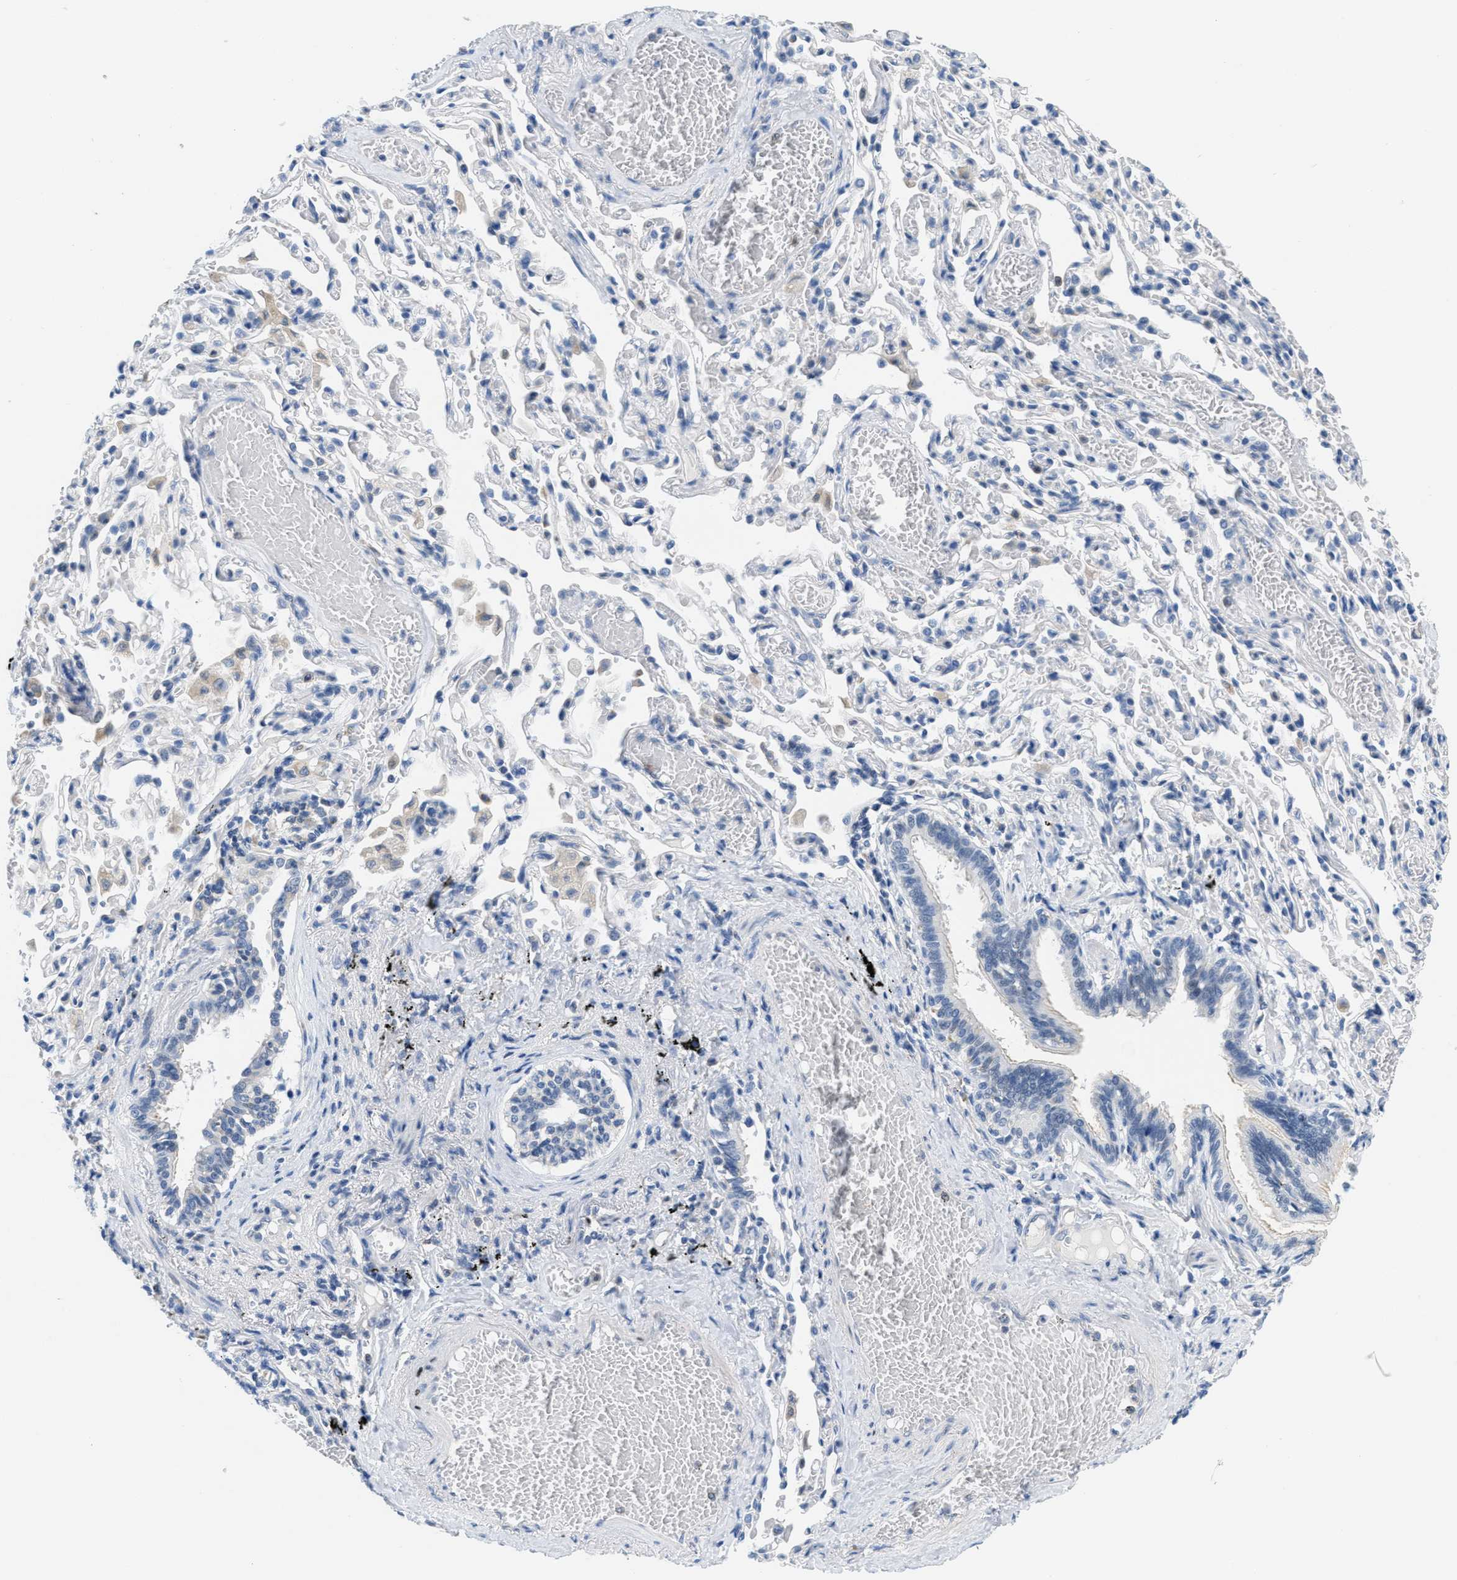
{"staining": {"intensity": "weak", "quantity": "<25%", "location": "cytoplasmic/membranous"}, "tissue": "bronchus", "cell_type": "Respiratory epithelial cells", "image_type": "normal", "snomed": [{"axis": "morphology", "description": "Normal tissue, NOS"}, {"axis": "morphology", "description": "Inflammation, NOS"}, {"axis": "topography", "description": "Cartilage tissue"}, {"axis": "topography", "description": "Lung"}], "caption": "Immunohistochemistry micrograph of benign bronchus: bronchus stained with DAB (3,3'-diaminobenzidine) demonstrates no significant protein expression in respiratory epithelial cells.", "gene": "PTDSS1", "patient": {"sex": "male", "age": 71}}